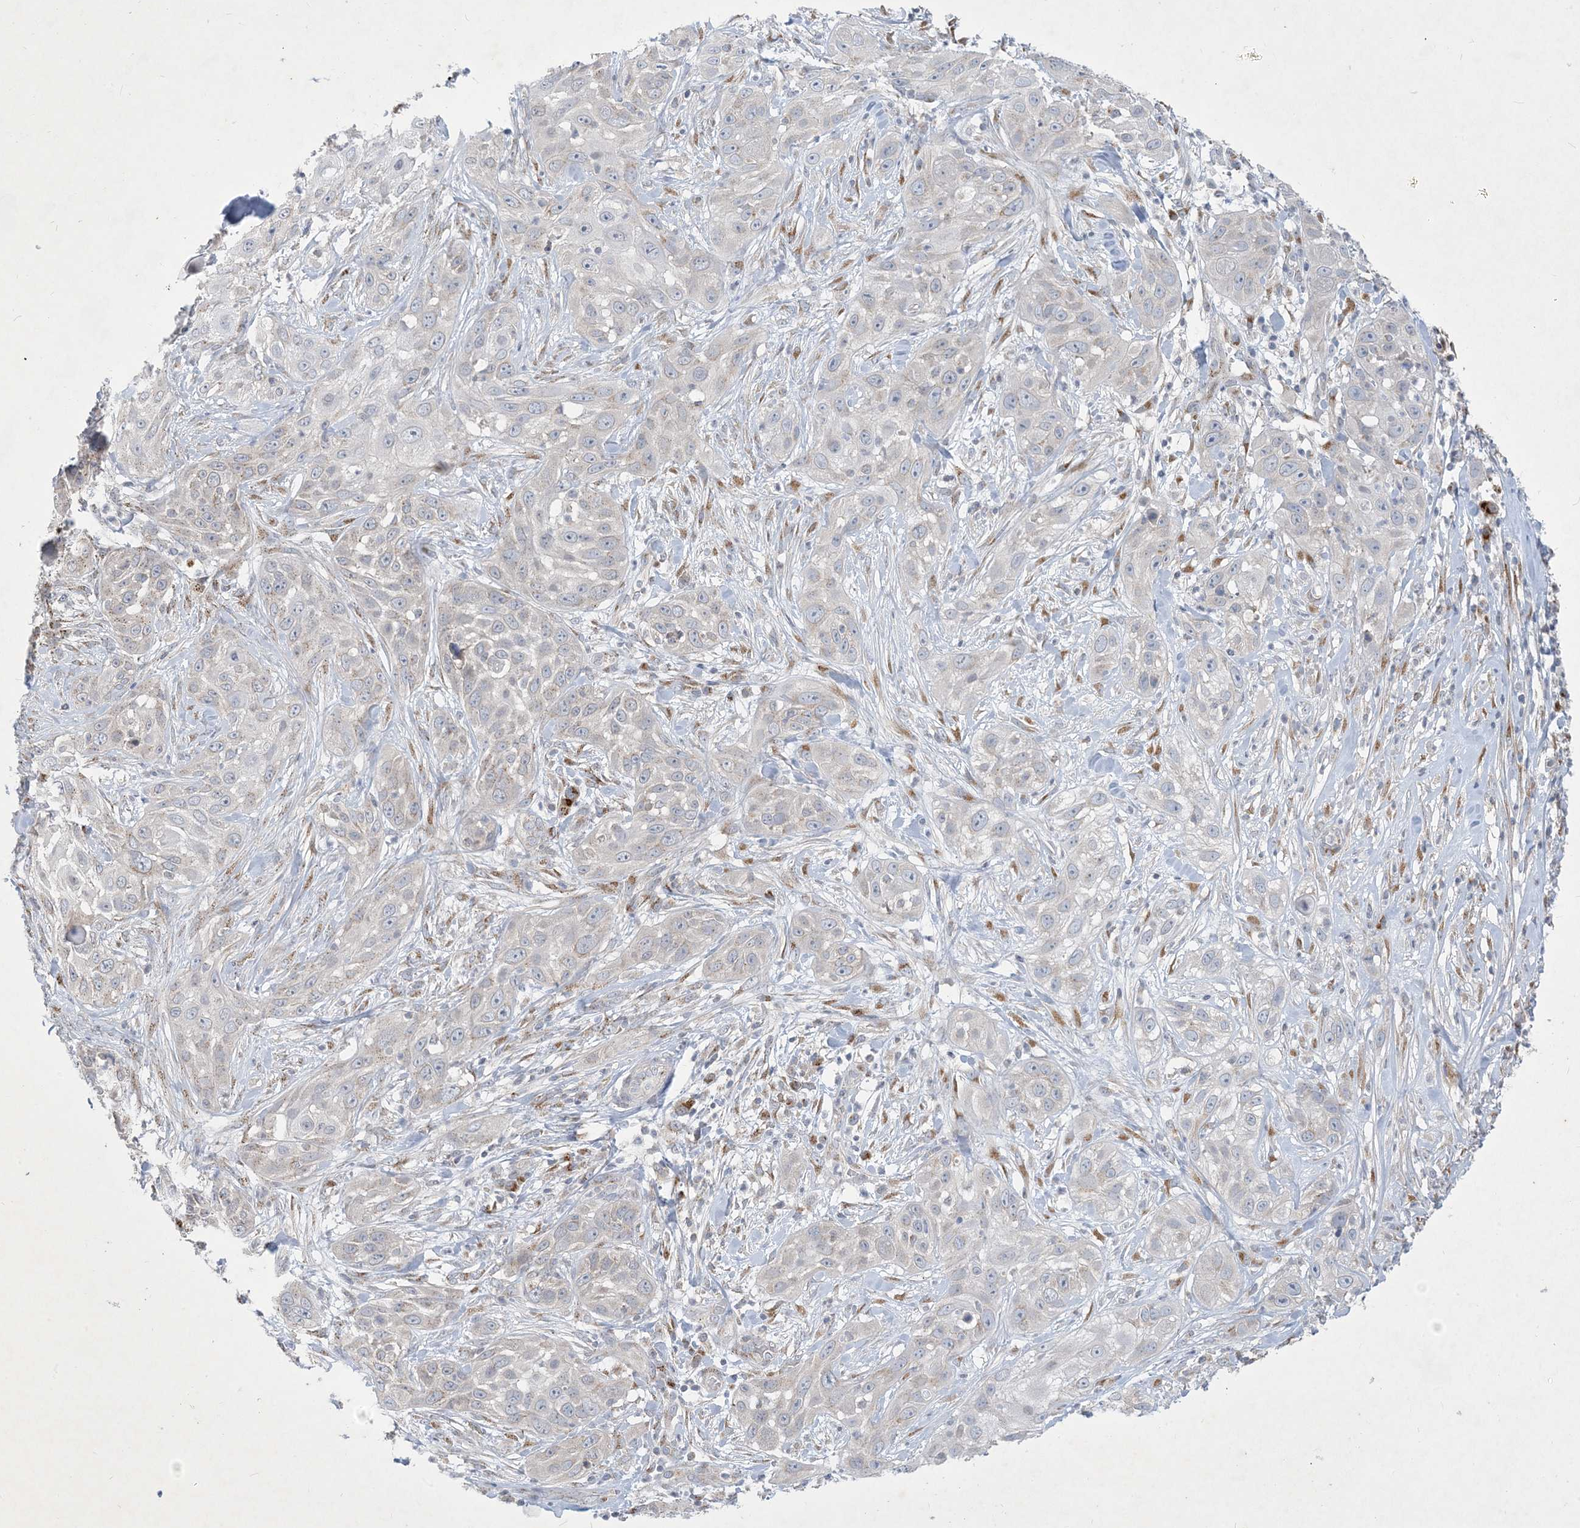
{"staining": {"intensity": "negative", "quantity": "none", "location": "none"}, "tissue": "skin cancer", "cell_type": "Tumor cells", "image_type": "cancer", "snomed": [{"axis": "morphology", "description": "Squamous cell carcinoma, NOS"}, {"axis": "topography", "description": "Skin"}], "caption": "Immunohistochemistry (IHC) histopathology image of human skin squamous cell carcinoma stained for a protein (brown), which reveals no positivity in tumor cells. (DAB (3,3'-diaminobenzidine) immunohistochemistry, high magnification).", "gene": "CCDC14", "patient": {"sex": "female", "age": 44}}